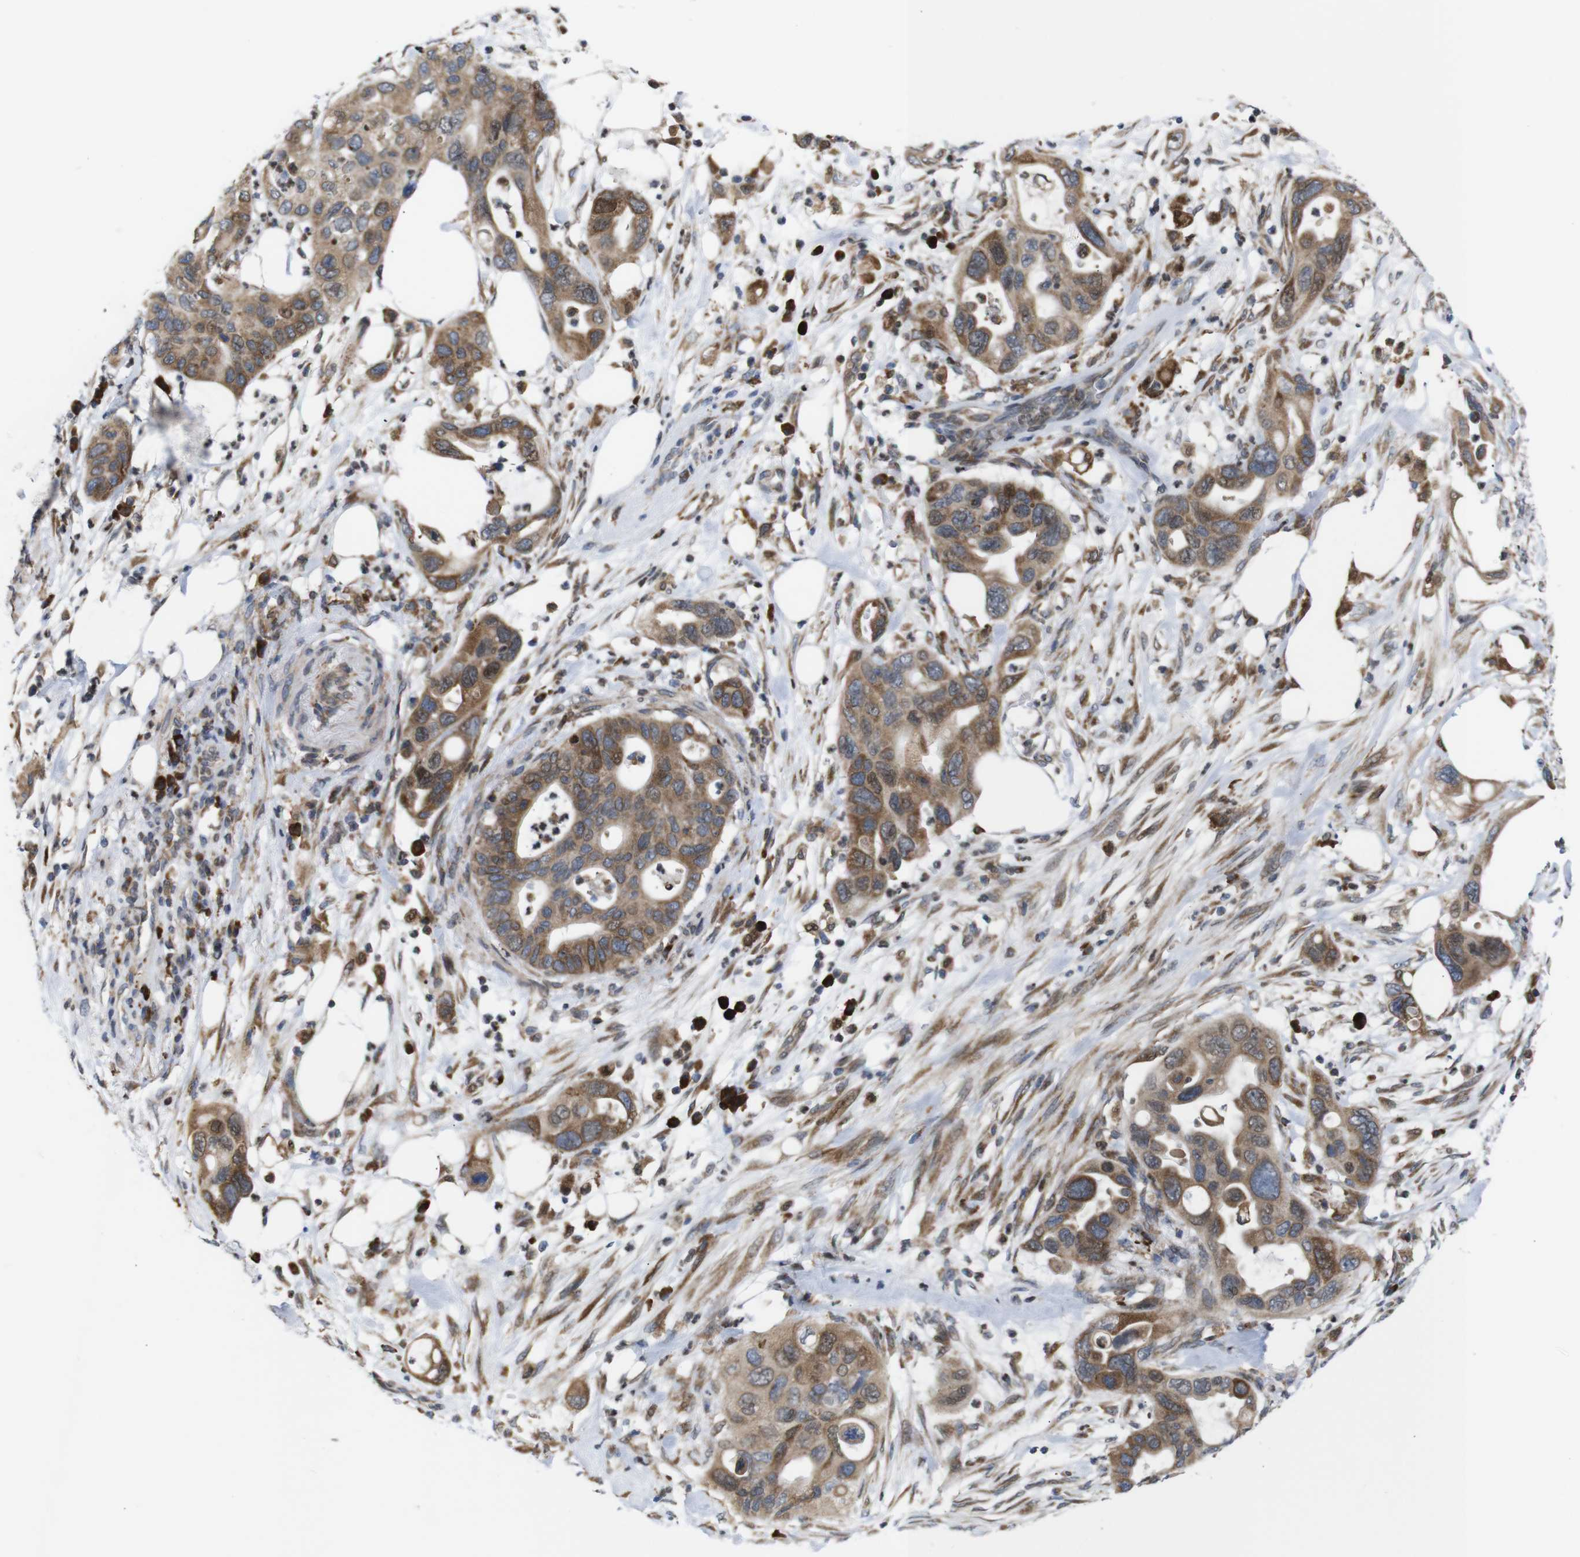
{"staining": {"intensity": "moderate", "quantity": ">75%", "location": "cytoplasmic/membranous"}, "tissue": "pancreatic cancer", "cell_type": "Tumor cells", "image_type": "cancer", "snomed": [{"axis": "morphology", "description": "Adenocarcinoma, NOS"}, {"axis": "topography", "description": "Pancreas"}], "caption": "An immunohistochemistry image of tumor tissue is shown. Protein staining in brown shows moderate cytoplasmic/membranous positivity in pancreatic cancer (adenocarcinoma) within tumor cells.", "gene": "PTPN1", "patient": {"sex": "female", "age": 71}}